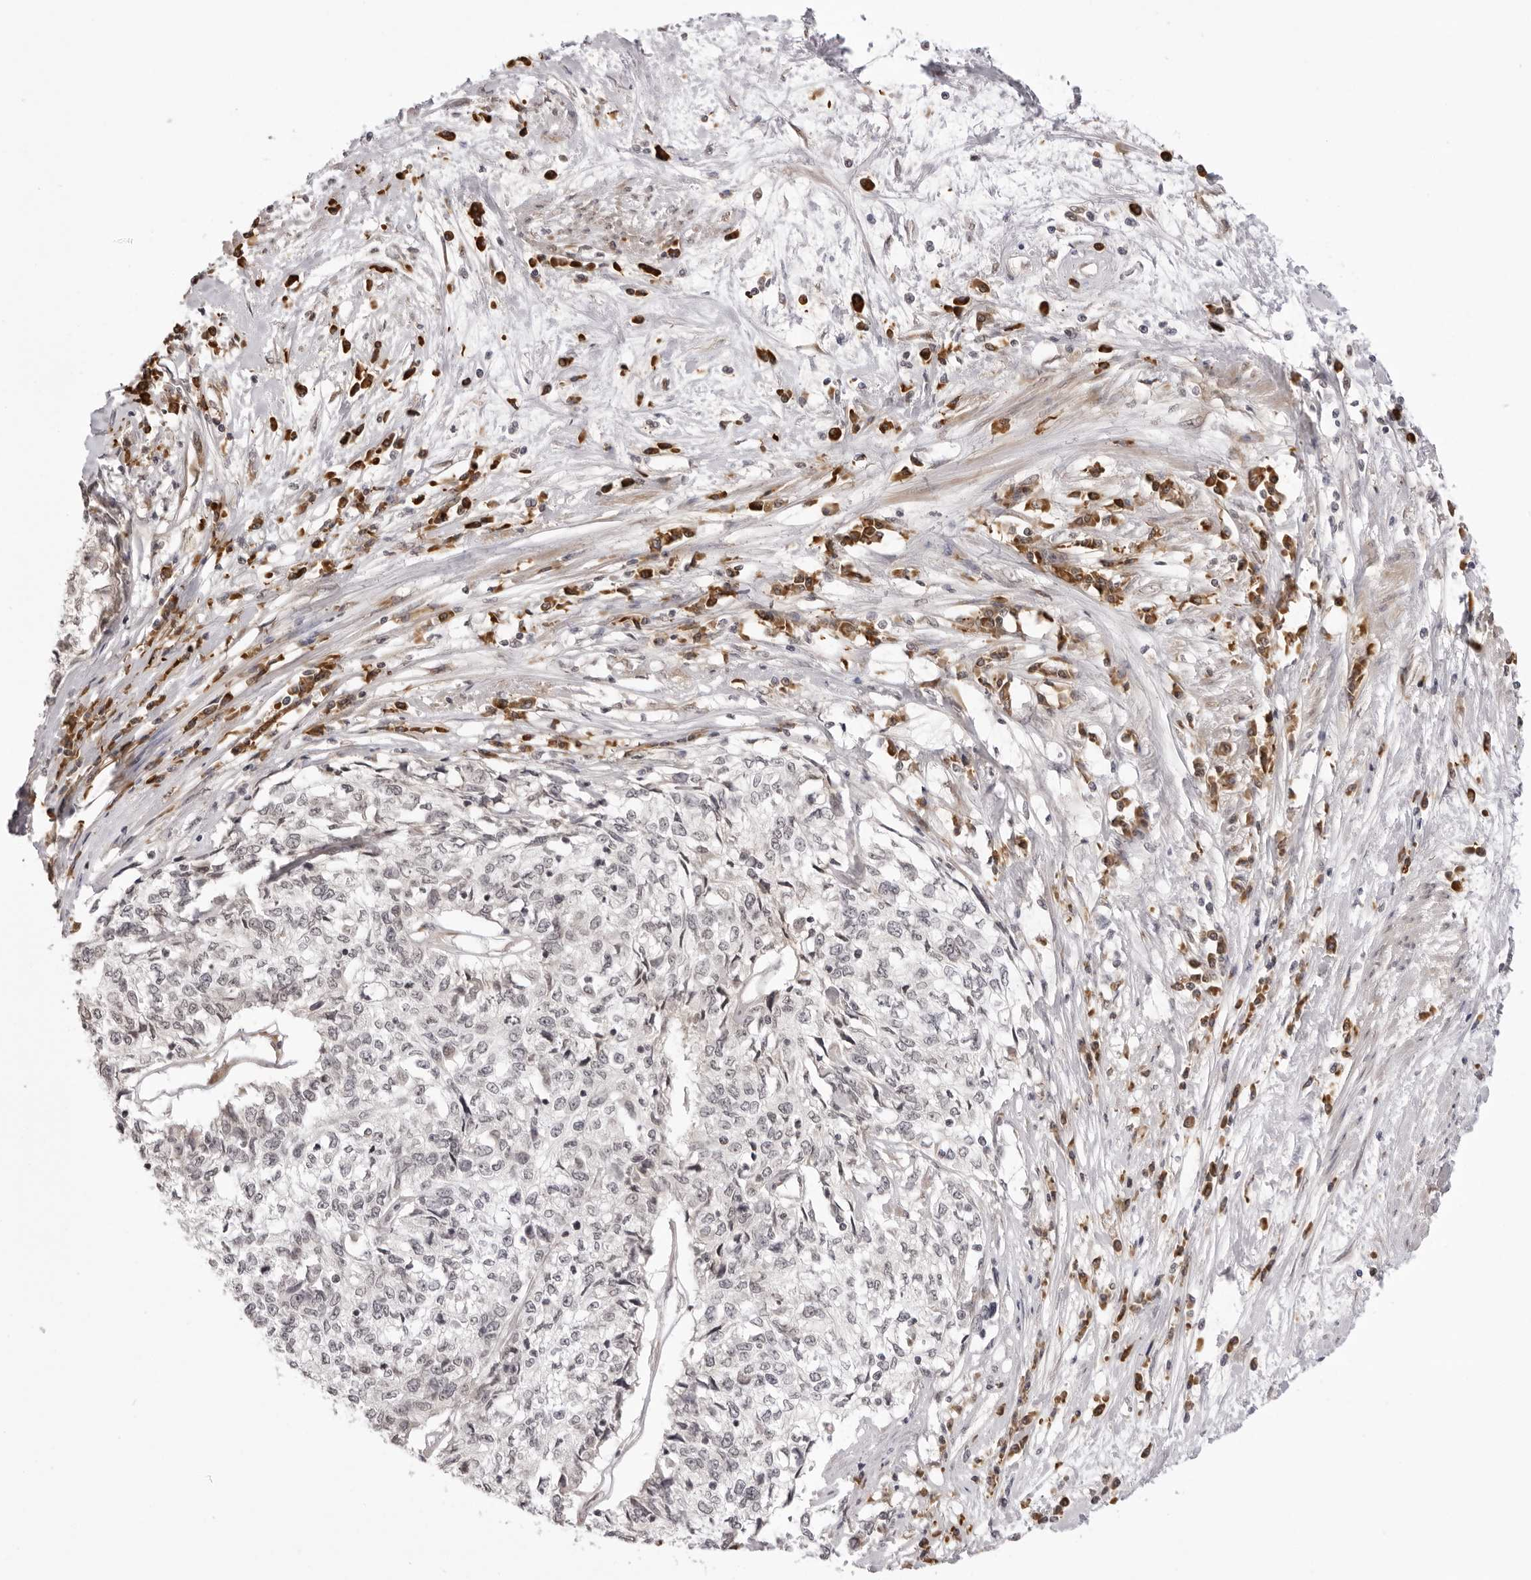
{"staining": {"intensity": "negative", "quantity": "none", "location": "none"}, "tissue": "cervical cancer", "cell_type": "Tumor cells", "image_type": "cancer", "snomed": [{"axis": "morphology", "description": "Squamous cell carcinoma, NOS"}, {"axis": "topography", "description": "Cervix"}], "caption": "Tumor cells are negative for brown protein staining in cervical cancer.", "gene": "ZC3H11A", "patient": {"sex": "female", "age": 57}}